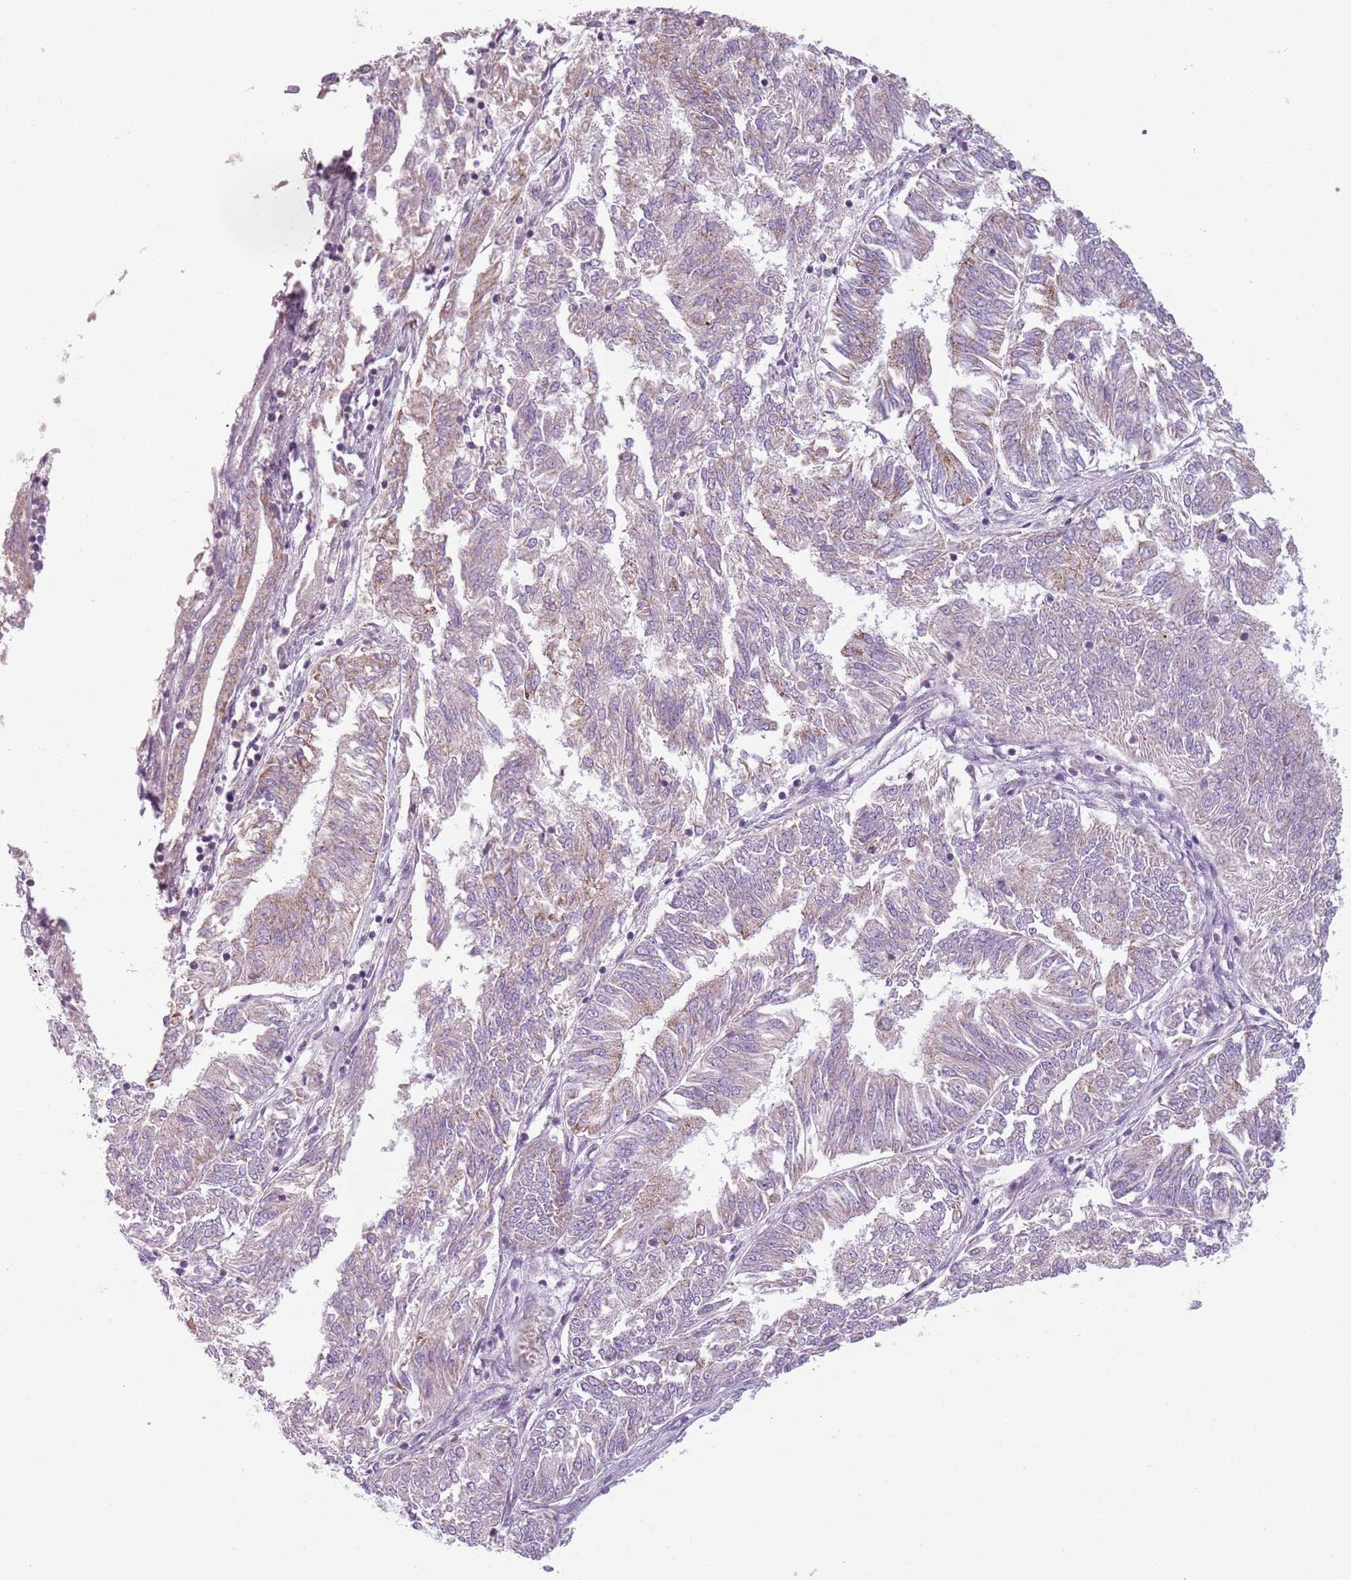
{"staining": {"intensity": "weak", "quantity": "25%-75%", "location": "cytoplasmic/membranous"}, "tissue": "endometrial cancer", "cell_type": "Tumor cells", "image_type": "cancer", "snomed": [{"axis": "morphology", "description": "Adenocarcinoma, NOS"}, {"axis": "topography", "description": "Endometrium"}], "caption": "Tumor cells reveal low levels of weak cytoplasmic/membranous positivity in approximately 25%-75% of cells in adenocarcinoma (endometrial).", "gene": "MEGF8", "patient": {"sex": "female", "age": 58}}